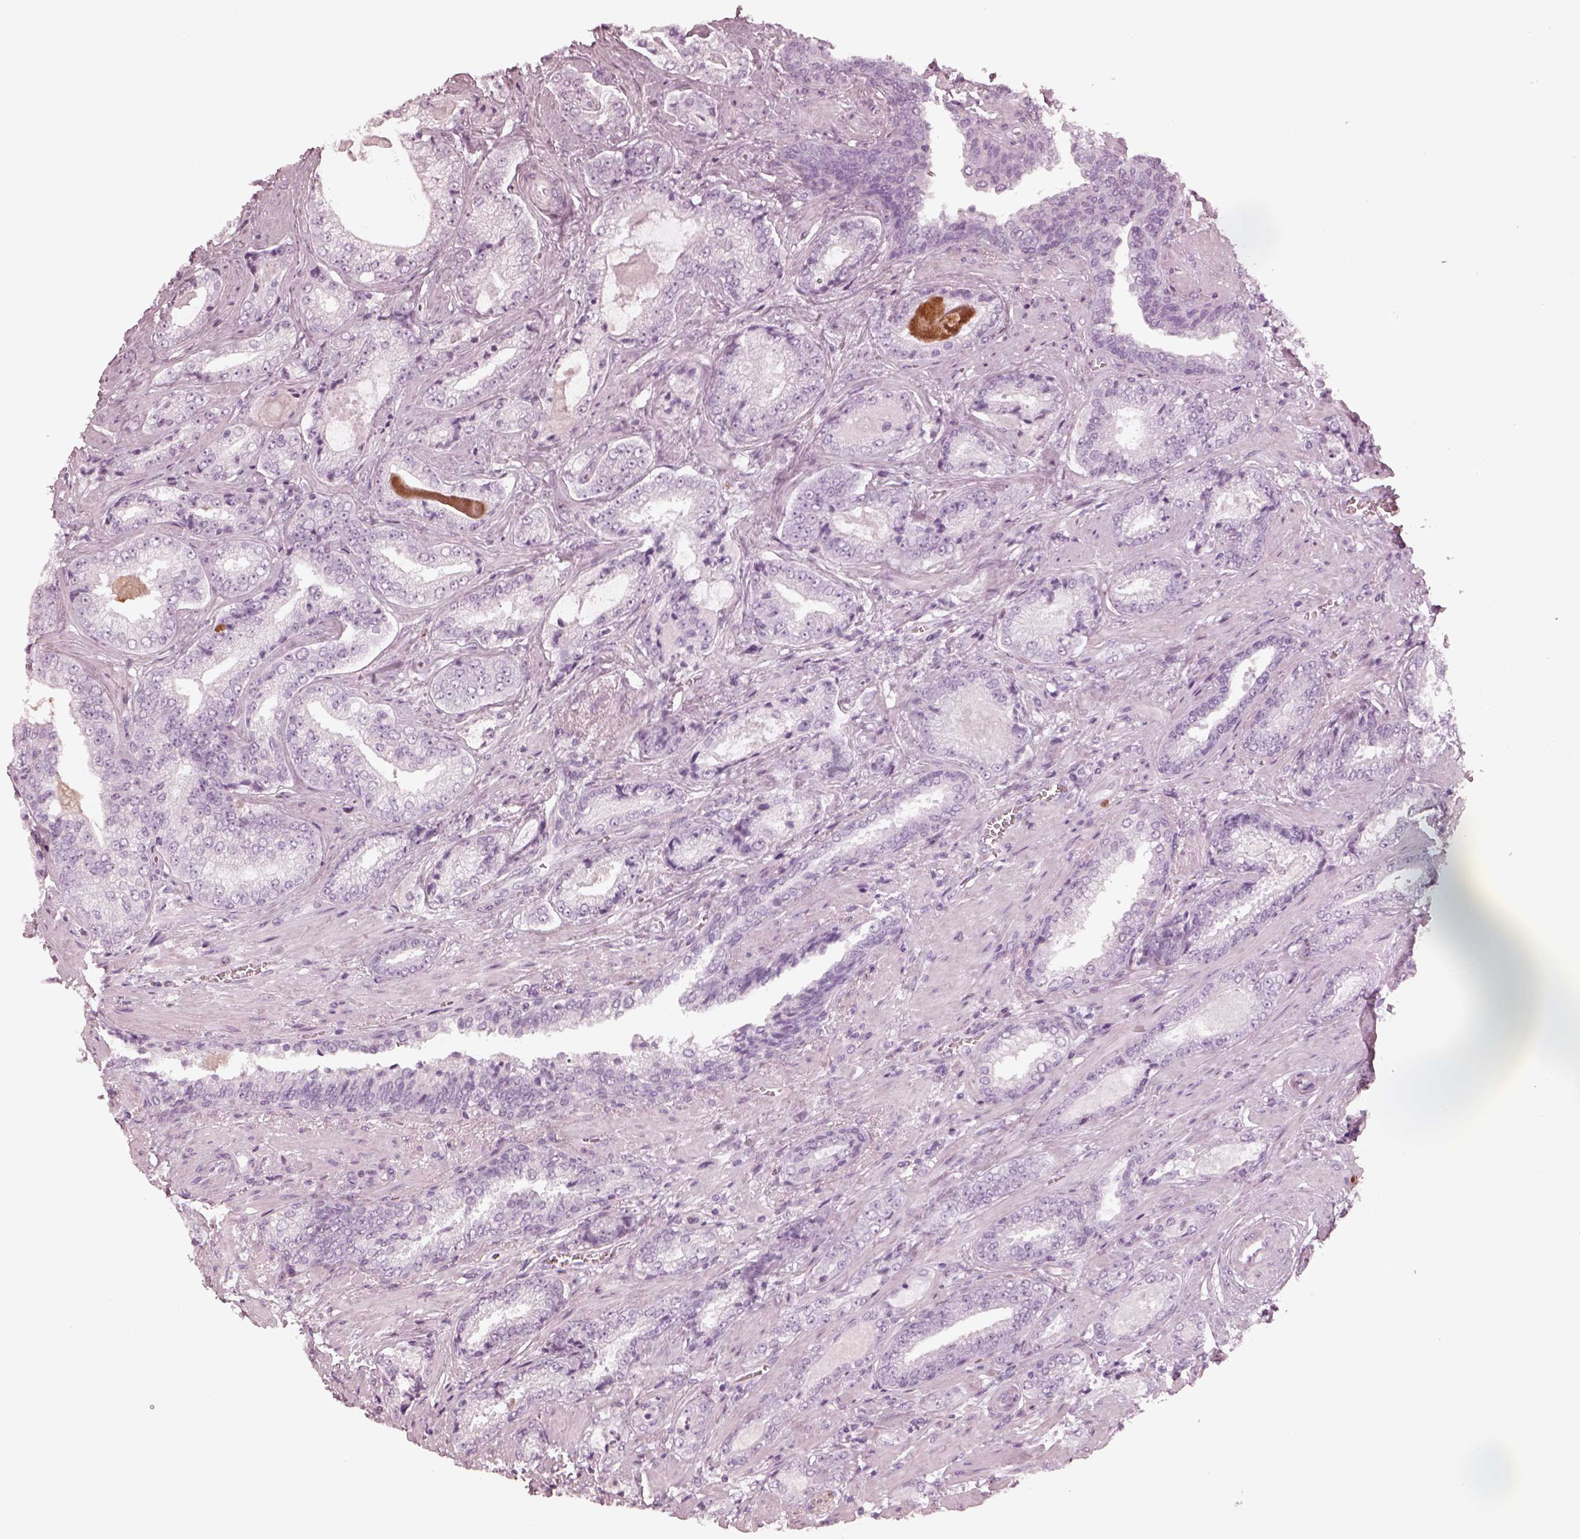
{"staining": {"intensity": "negative", "quantity": "none", "location": "none"}, "tissue": "prostate cancer", "cell_type": "Tumor cells", "image_type": "cancer", "snomed": [{"axis": "morphology", "description": "Adenocarcinoma, Low grade"}, {"axis": "topography", "description": "Prostate"}], "caption": "High magnification brightfield microscopy of adenocarcinoma (low-grade) (prostate) stained with DAB (brown) and counterstained with hematoxylin (blue): tumor cells show no significant positivity. (Stains: DAB (3,3'-diaminobenzidine) immunohistochemistry (IHC) with hematoxylin counter stain, Microscopy: brightfield microscopy at high magnification).", "gene": "OPN4", "patient": {"sex": "male", "age": 61}}